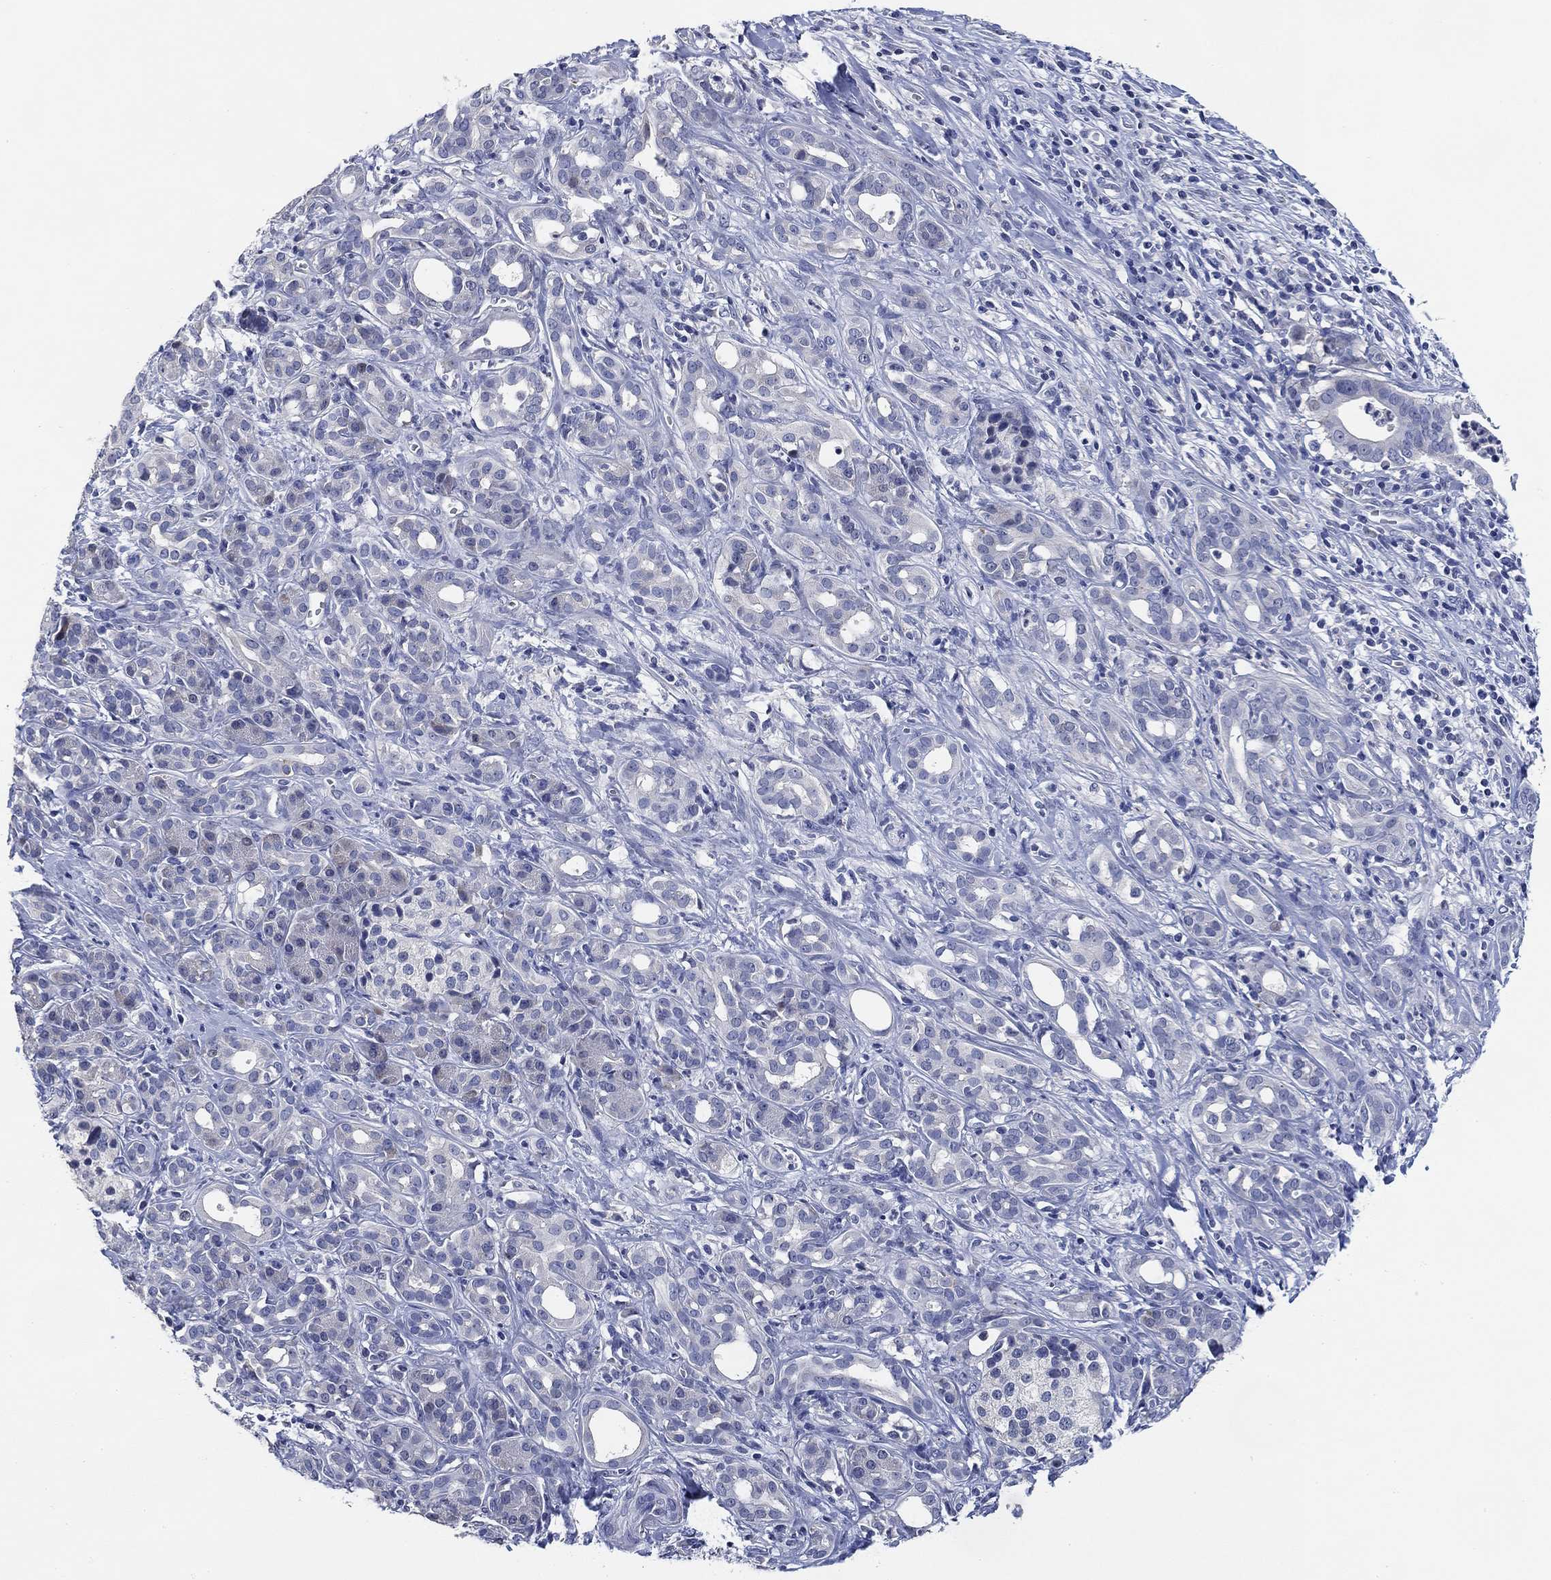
{"staining": {"intensity": "negative", "quantity": "none", "location": "none"}, "tissue": "pancreatic cancer", "cell_type": "Tumor cells", "image_type": "cancer", "snomed": [{"axis": "morphology", "description": "Adenocarcinoma, NOS"}, {"axis": "topography", "description": "Pancreas"}], "caption": "Immunohistochemistry (IHC) micrograph of neoplastic tissue: human pancreatic adenocarcinoma stained with DAB reveals no significant protein staining in tumor cells. (DAB immunohistochemistry with hematoxylin counter stain).", "gene": "DAZL", "patient": {"sex": "male", "age": 61}}